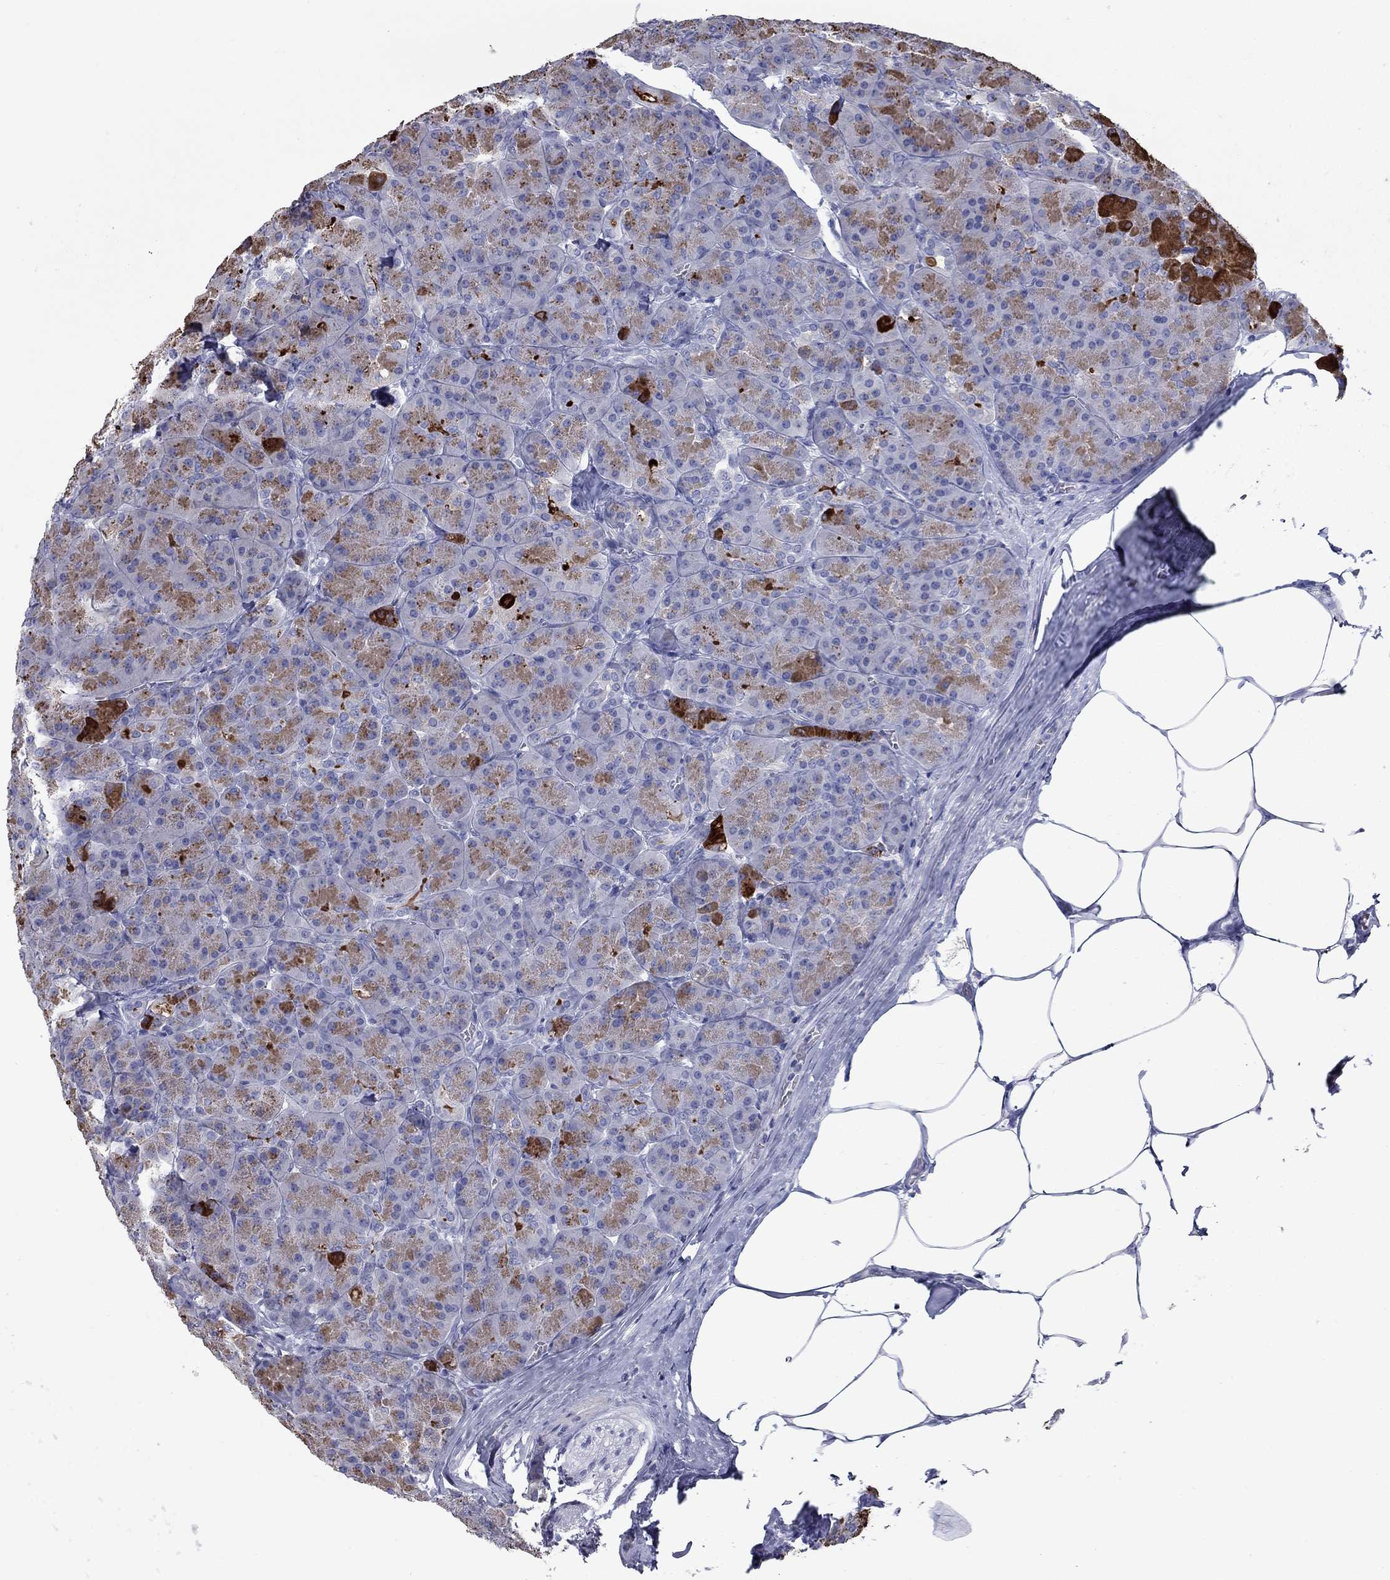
{"staining": {"intensity": "strong", "quantity": "25%-75%", "location": "cytoplasmic/membranous"}, "tissue": "pancreas", "cell_type": "Exocrine glandular cells", "image_type": "normal", "snomed": [{"axis": "morphology", "description": "Normal tissue, NOS"}, {"axis": "topography", "description": "Pancreas"}], "caption": "IHC image of benign pancreas stained for a protein (brown), which displays high levels of strong cytoplasmic/membranous positivity in approximately 25%-75% of exocrine glandular cells.", "gene": "KIRREL2", "patient": {"sex": "male", "age": 57}}